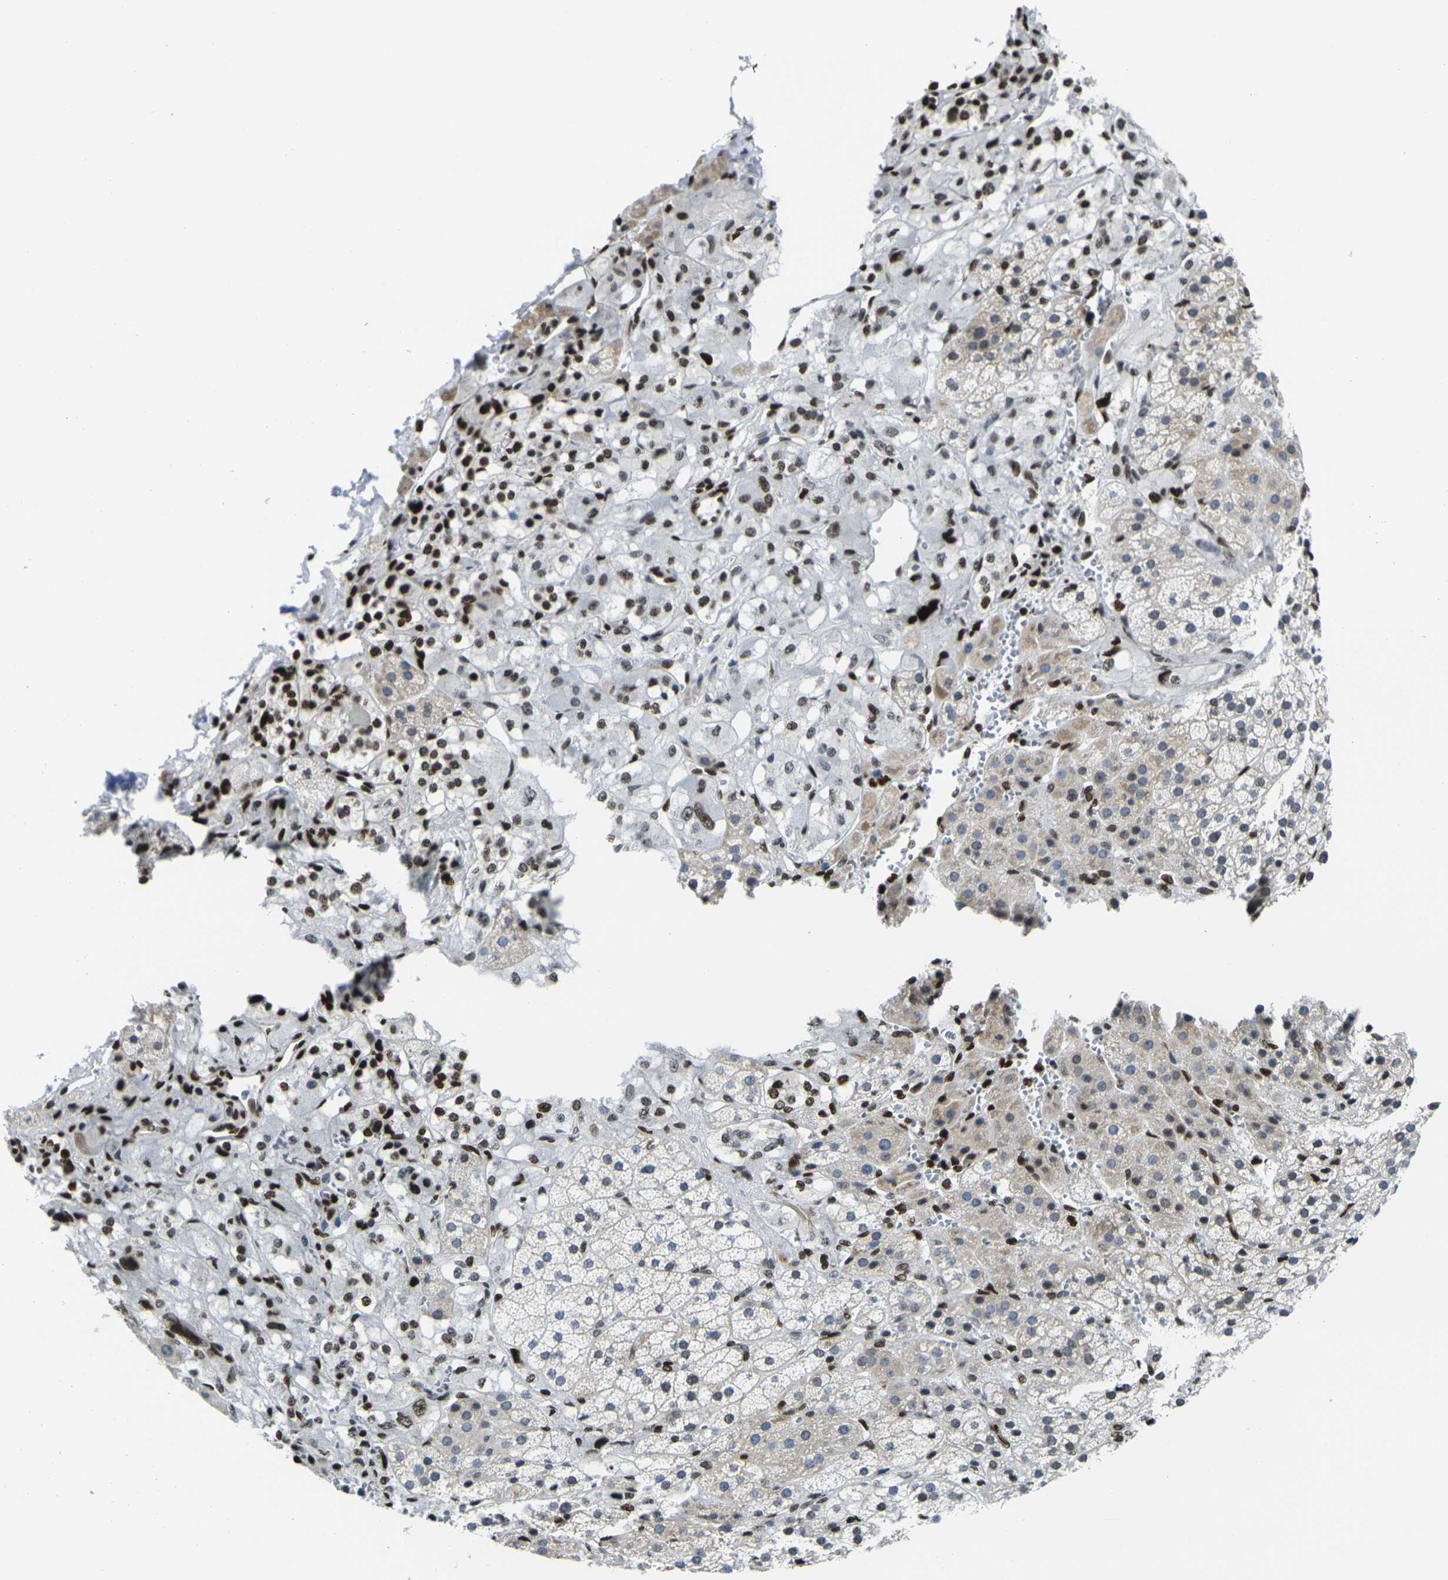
{"staining": {"intensity": "moderate", "quantity": "<25%", "location": "cytoplasmic/membranous,nuclear"}, "tissue": "adrenal gland", "cell_type": "Glandular cells", "image_type": "normal", "snomed": [{"axis": "morphology", "description": "Normal tissue, NOS"}, {"axis": "topography", "description": "Adrenal gland"}], "caption": "IHC of unremarkable adrenal gland demonstrates low levels of moderate cytoplasmic/membranous,nuclear expression in about <25% of glandular cells. The protein is shown in brown color, while the nuclei are stained blue.", "gene": "H1", "patient": {"sex": "male", "age": 56}}